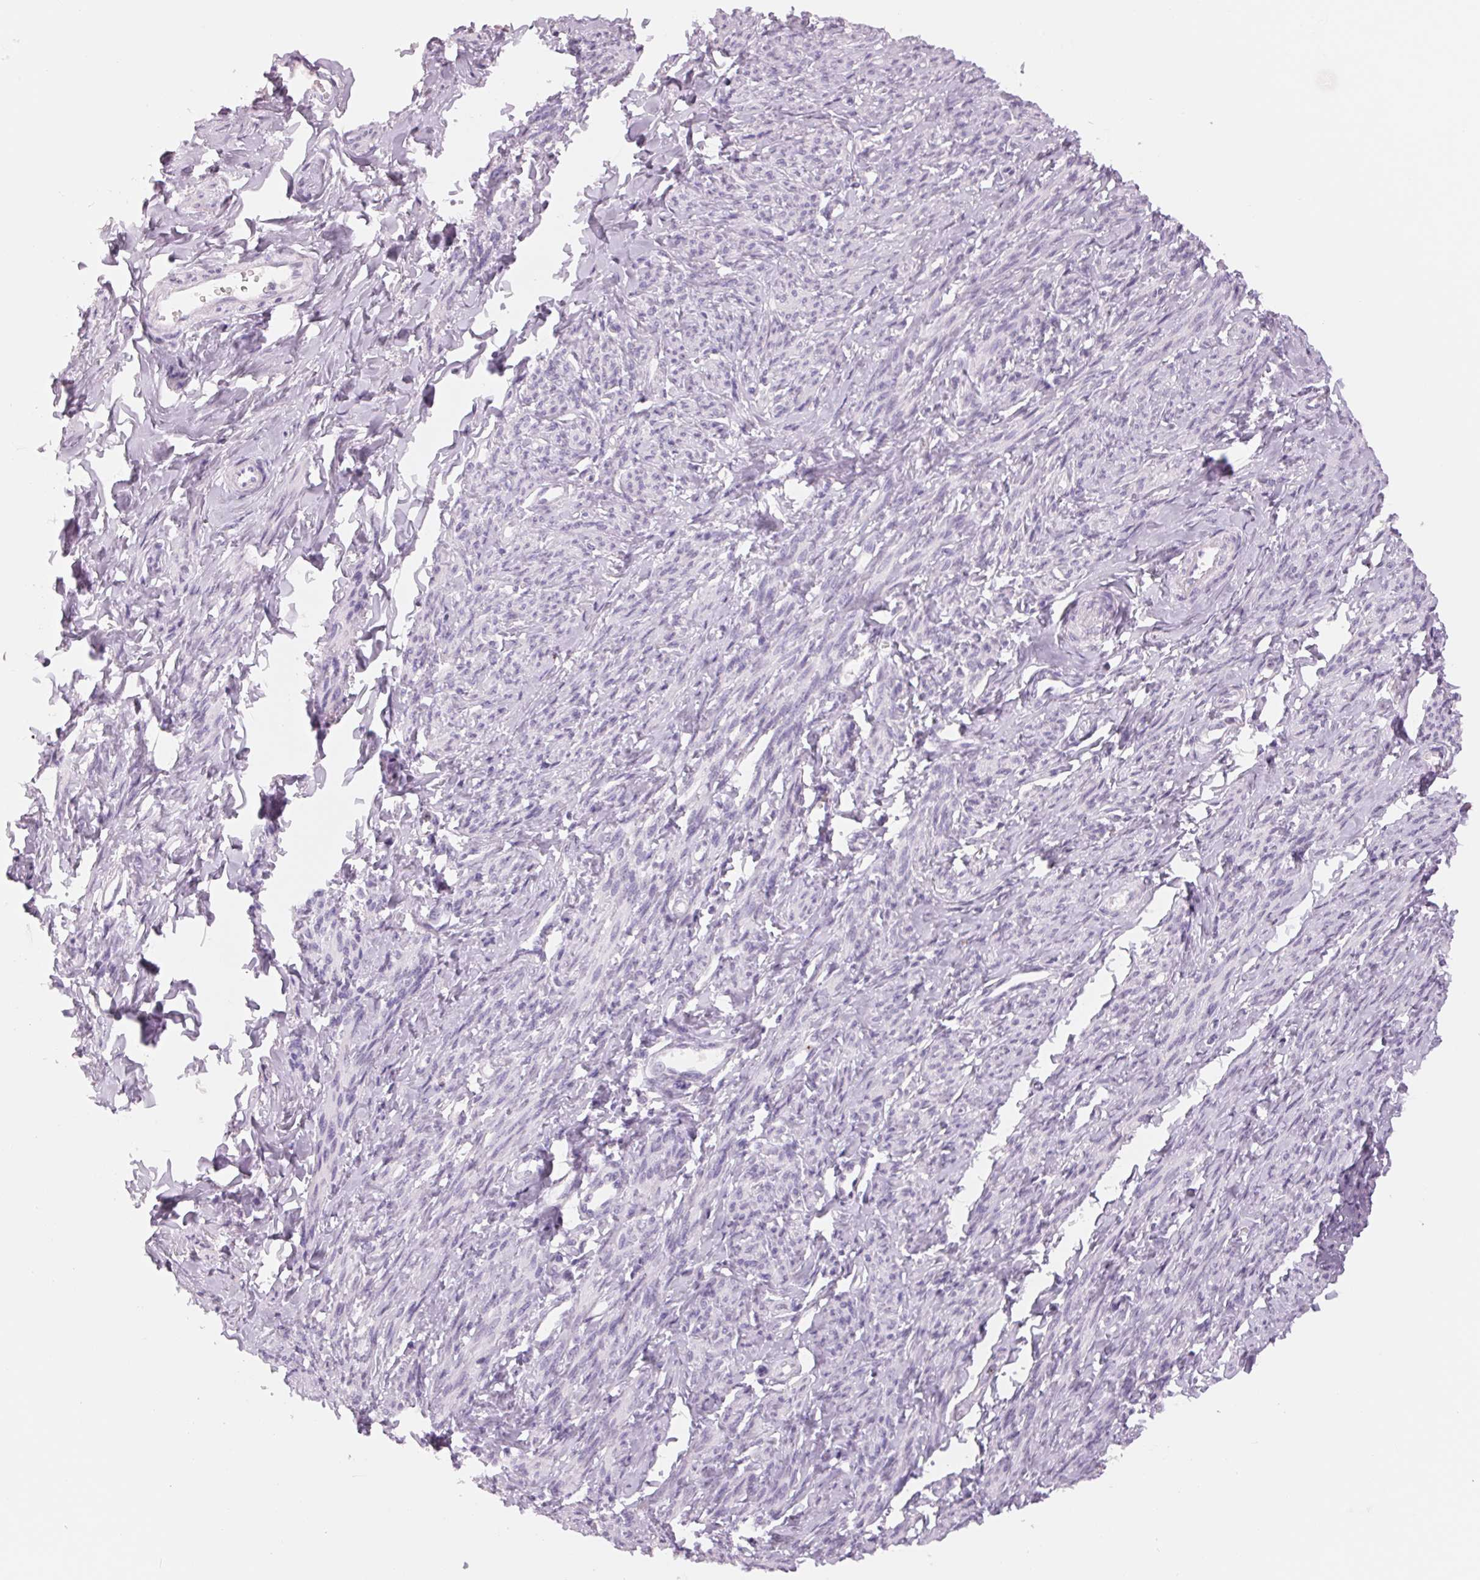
{"staining": {"intensity": "negative", "quantity": "none", "location": "none"}, "tissue": "smooth muscle", "cell_type": "Smooth muscle cells", "image_type": "normal", "snomed": [{"axis": "morphology", "description": "Normal tissue, NOS"}, {"axis": "topography", "description": "Smooth muscle"}], "caption": "DAB (3,3'-diaminobenzidine) immunohistochemical staining of normal smooth muscle demonstrates no significant staining in smooth muscle cells. (Stains: DAB IHC with hematoxylin counter stain, Microscopy: brightfield microscopy at high magnification).", "gene": "GALNT7", "patient": {"sex": "female", "age": 65}}